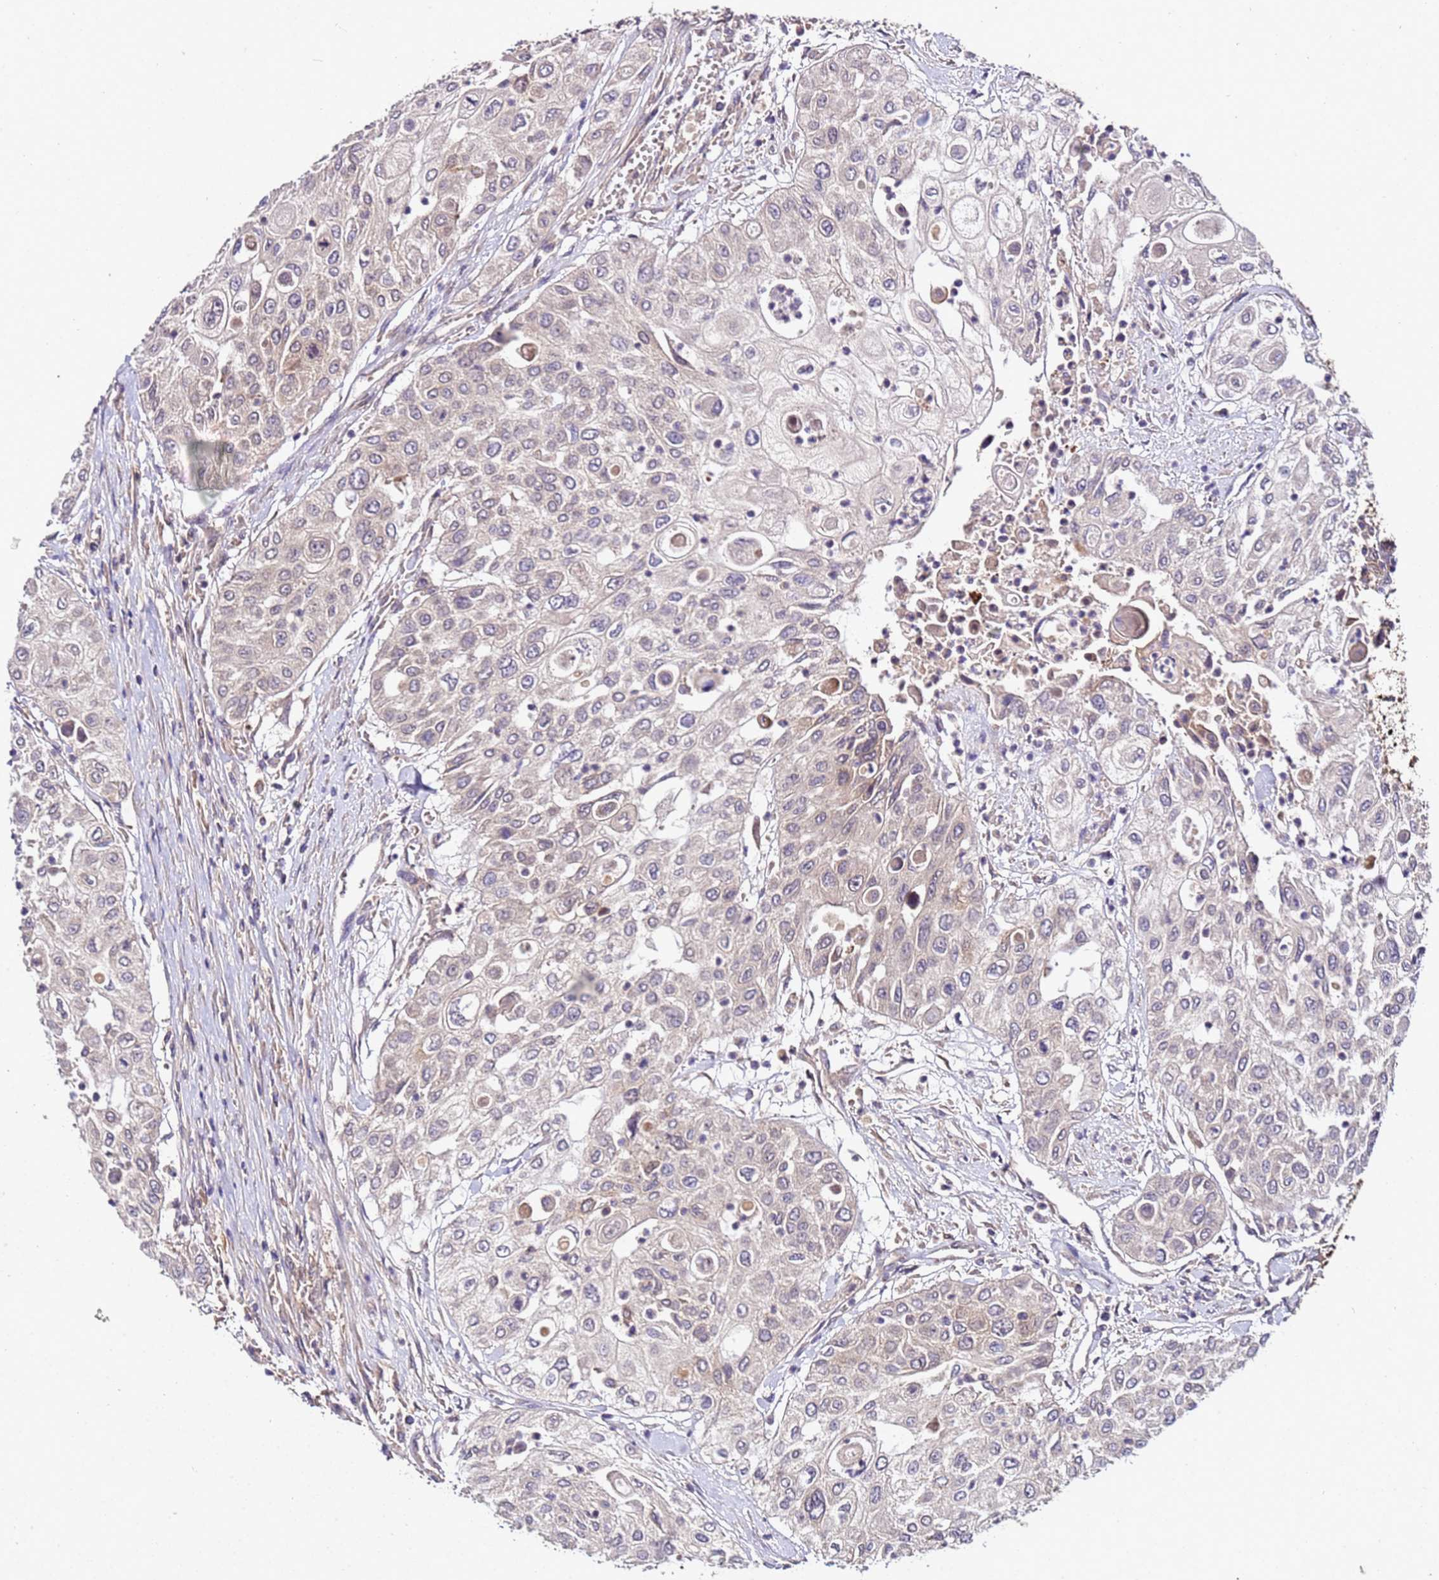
{"staining": {"intensity": "negative", "quantity": "none", "location": "none"}, "tissue": "urothelial cancer", "cell_type": "Tumor cells", "image_type": "cancer", "snomed": [{"axis": "morphology", "description": "Urothelial carcinoma, High grade"}, {"axis": "topography", "description": "Urinary bladder"}], "caption": "Immunohistochemistry (IHC) histopathology image of neoplastic tissue: human high-grade urothelial carcinoma stained with DAB (3,3'-diaminobenzidine) demonstrates no significant protein expression in tumor cells.", "gene": "GSPT2", "patient": {"sex": "female", "age": 79}}